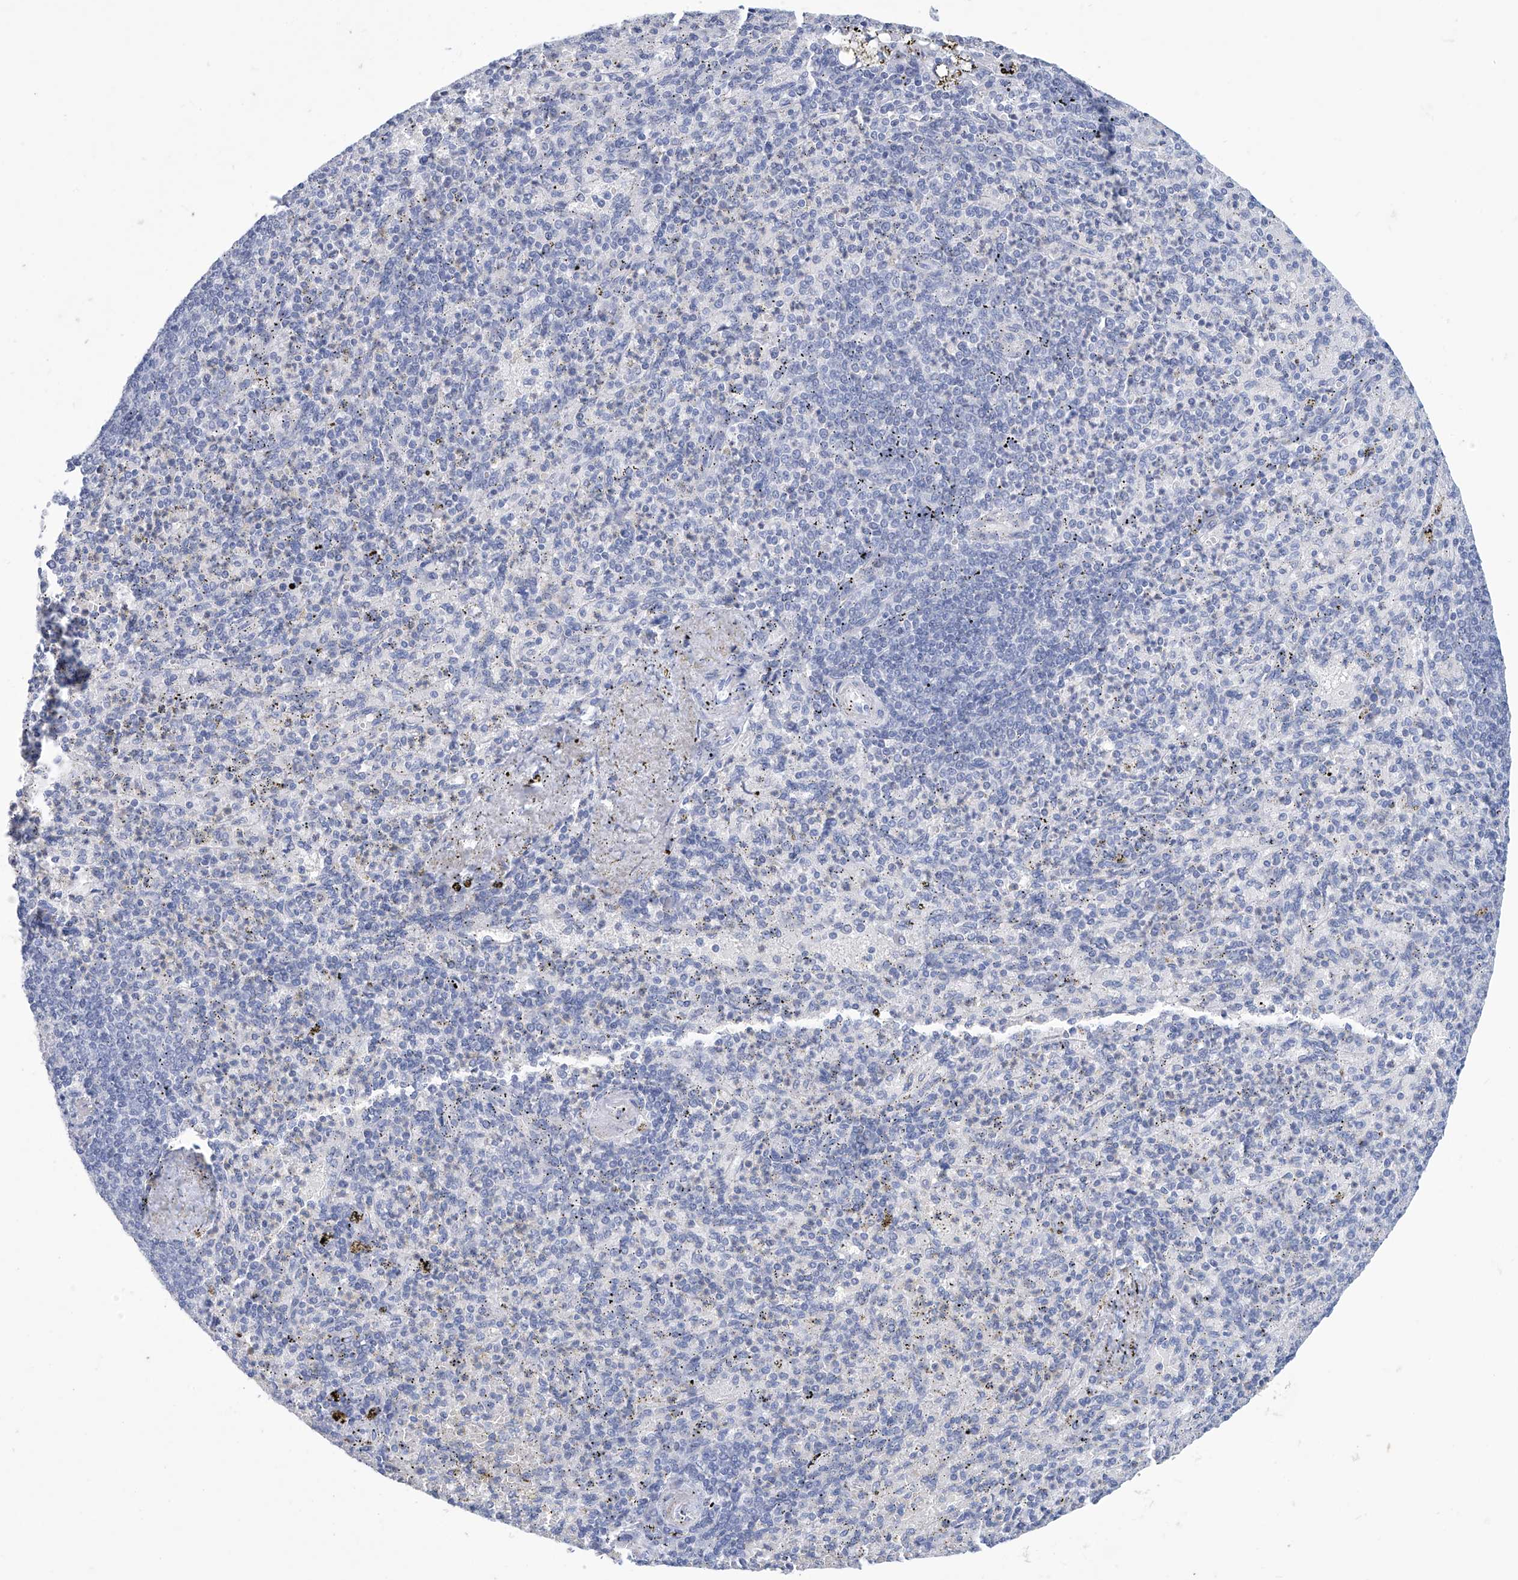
{"staining": {"intensity": "negative", "quantity": "none", "location": "none"}, "tissue": "spleen", "cell_type": "Cells in red pulp", "image_type": "normal", "snomed": [{"axis": "morphology", "description": "Normal tissue, NOS"}, {"axis": "topography", "description": "Spleen"}], "caption": "This is an immunohistochemistry (IHC) micrograph of normal spleen. There is no staining in cells in red pulp.", "gene": "DSP", "patient": {"sex": "female", "age": 74}}